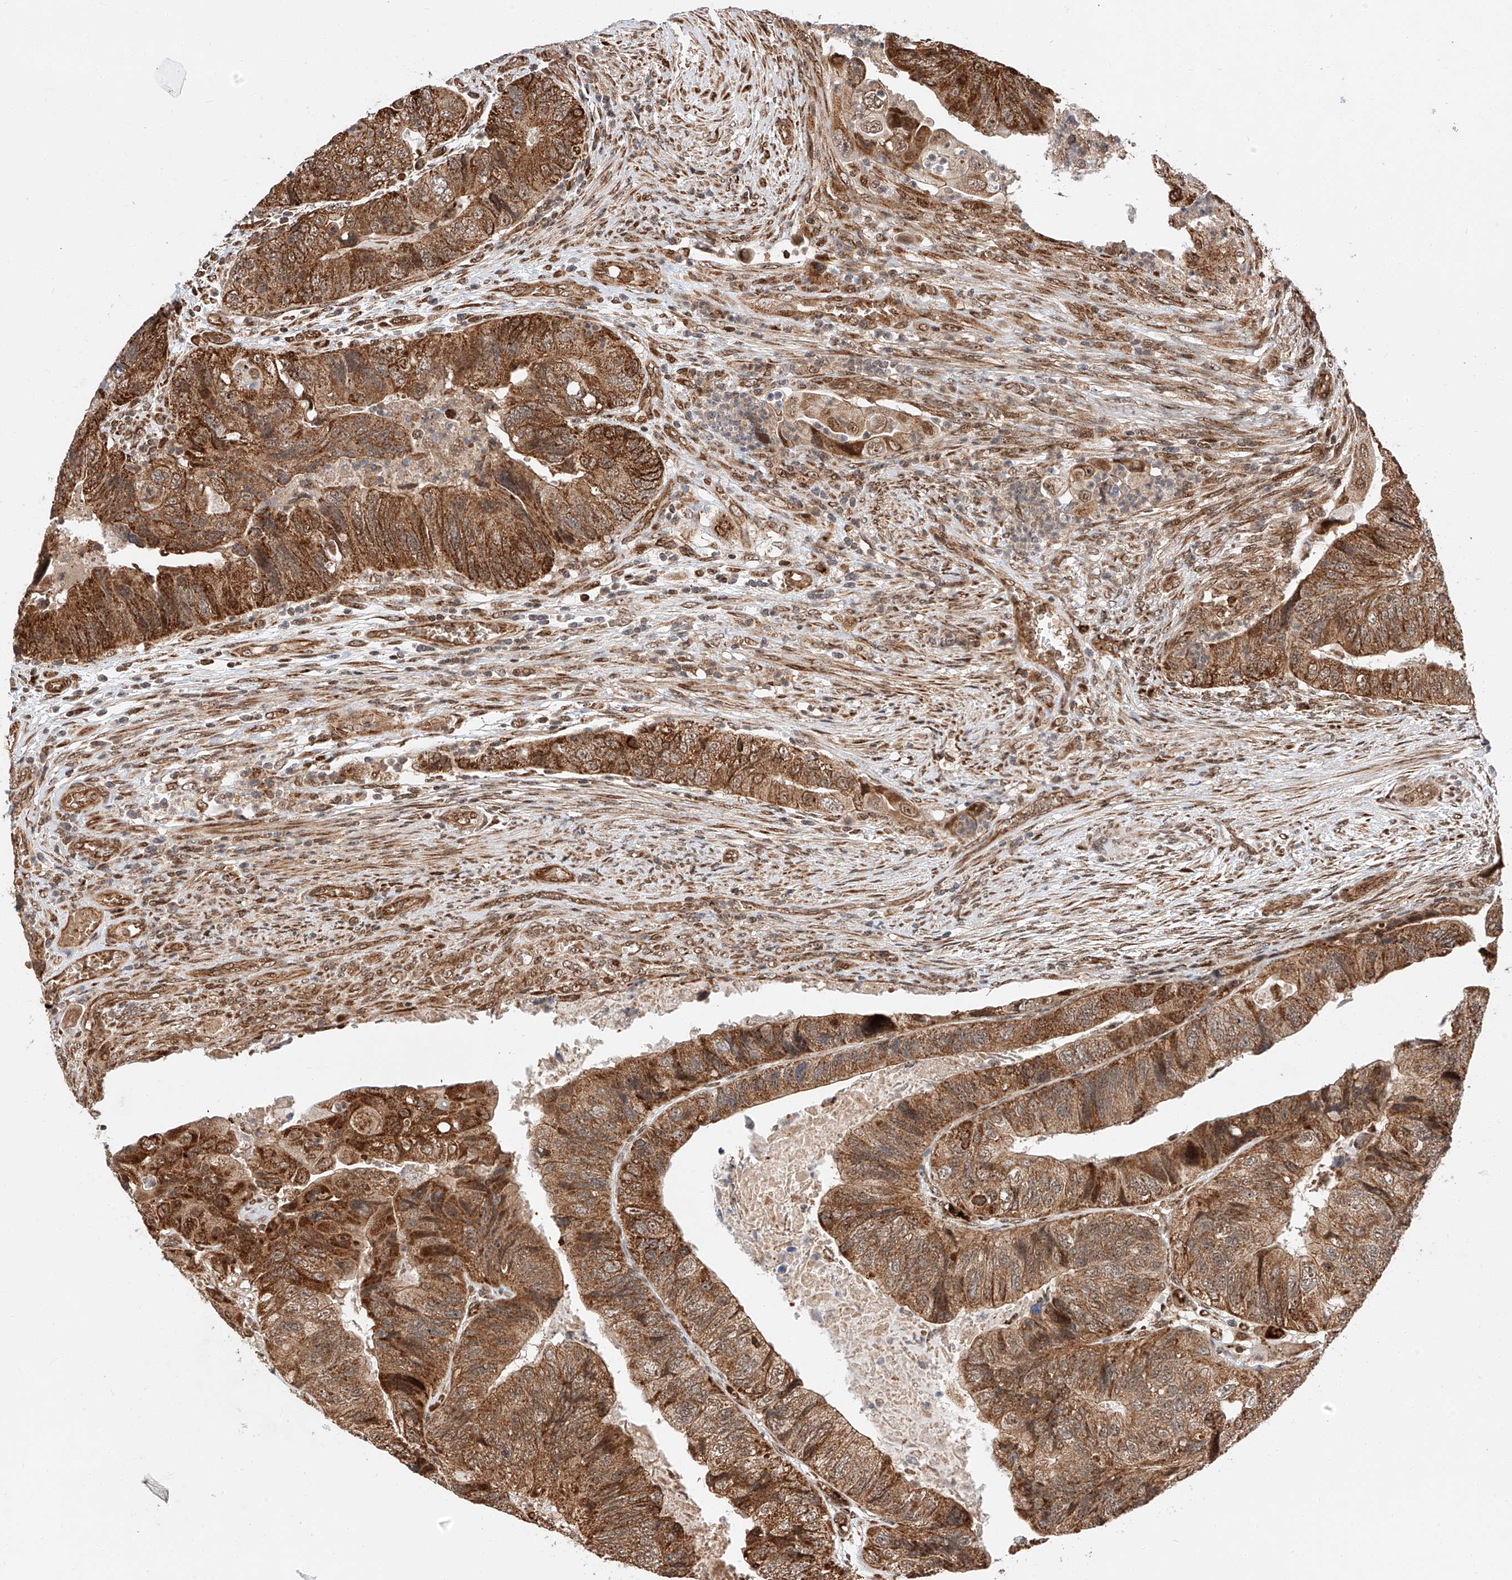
{"staining": {"intensity": "moderate", "quantity": ">75%", "location": "cytoplasmic/membranous"}, "tissue": "colorectal cancer", "cell_type": "Tumor cells", "image_type": "cancer", "snomed": [{"axis": "morphology", "description": "Adenocarcinoma, NOS"}, {"axis": "topography", "description": "Rectum"}], "caption": "Moderate cytoplasmic/membranous positivity is appreciated in about >75% of tumor cells in colorectal cancer. (DAB = brown stain, brightfield microscopy at high magnification).", "gene": "THTPA", "patient": {"sex": "male", "age": 63}}